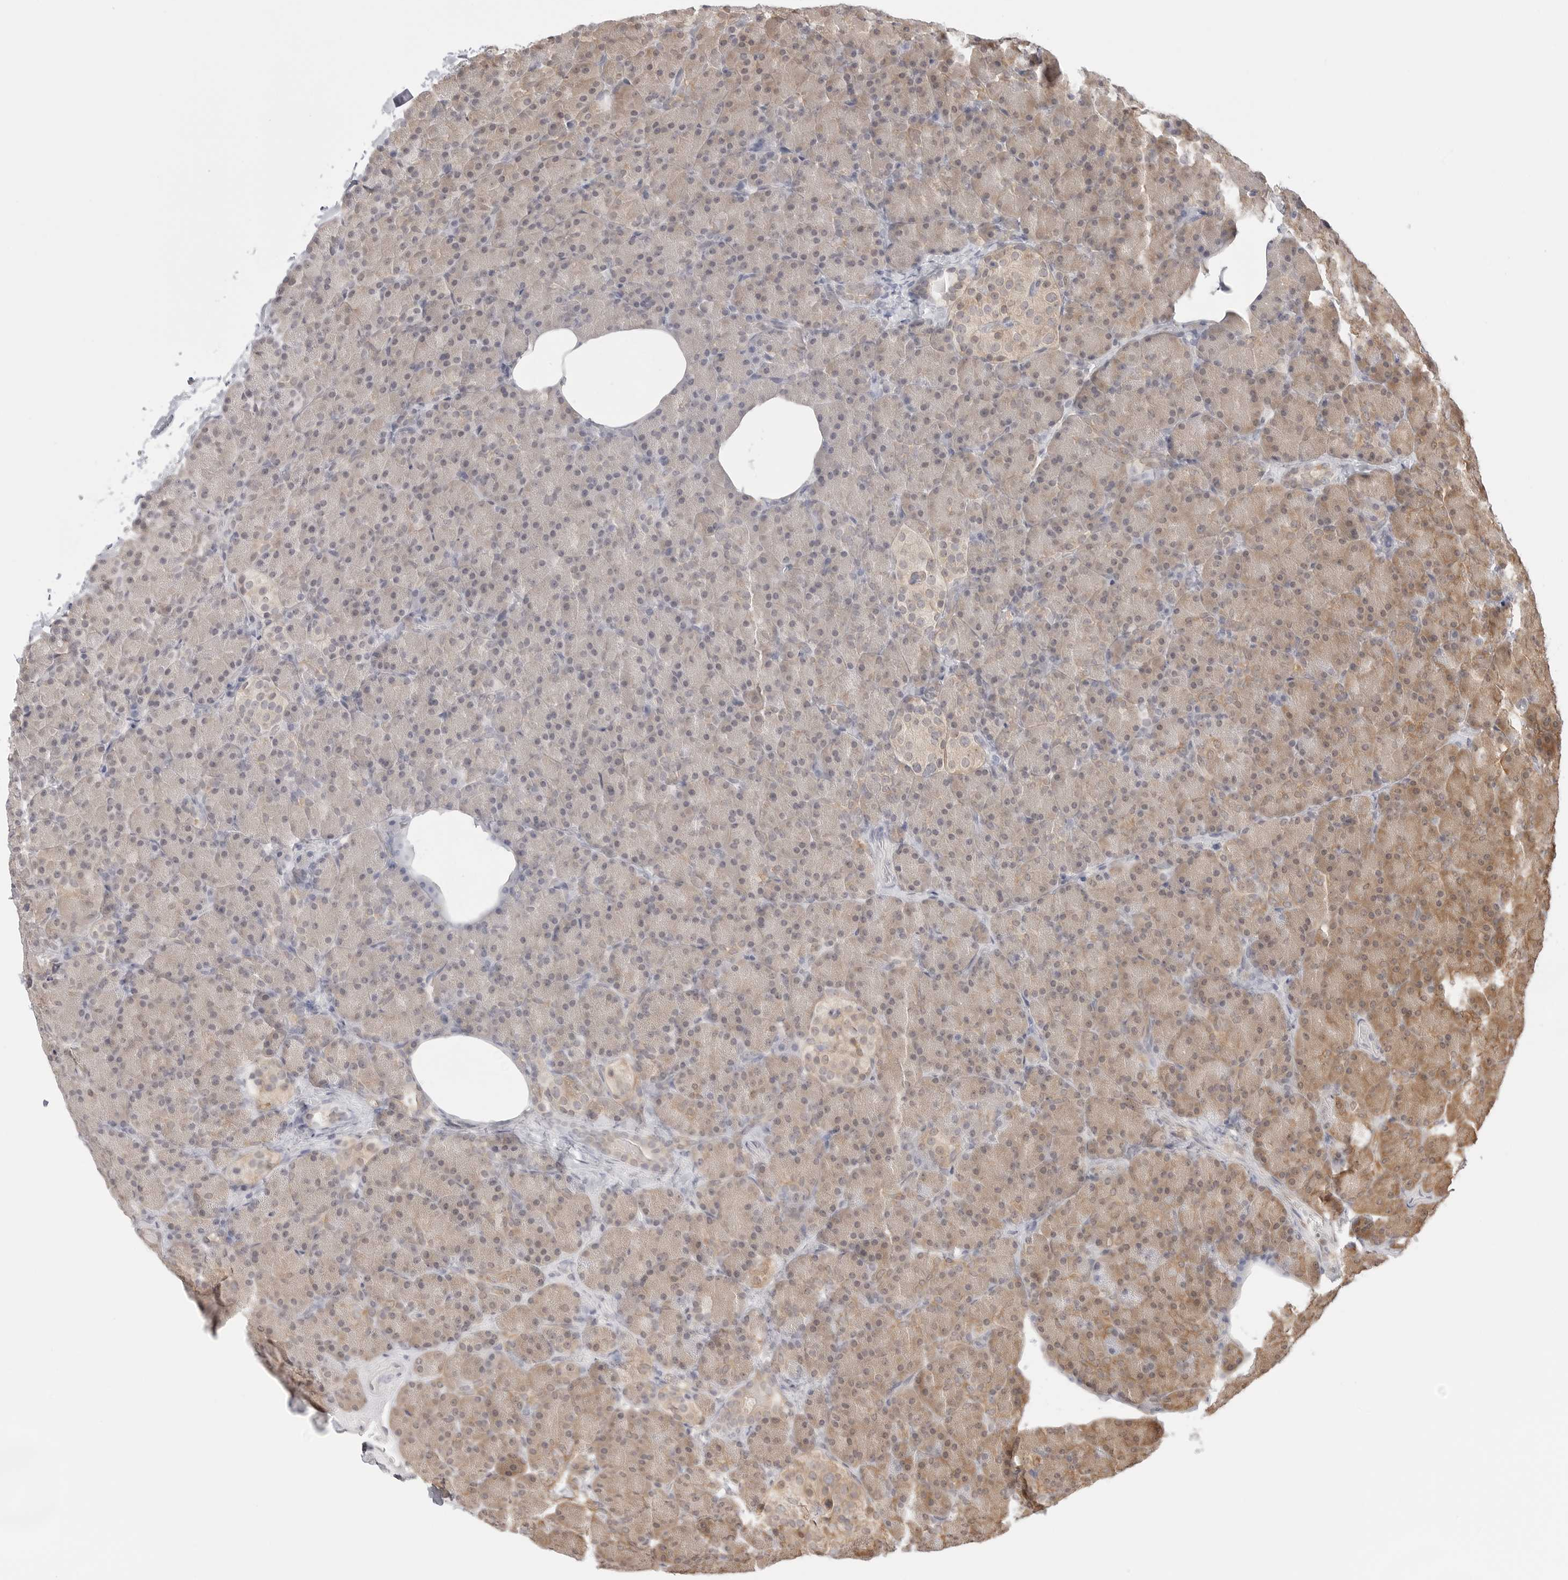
{"staining": {"intensity": "moderate", "quantity": "25%-75%", "location": "cytoplasmic/membranous"}, "tissue": "pancreas", "cell_type": "Exocrine glandular cells", "image_type": "normal", "snomed": [{"axis": "morphology", "description": "Normal tissue, NOS"}, {"axis": "topography", "description": "Pancreas"}], "caption": "Immunohistochemistry (IHC) of unremarkable pancreas exhibits medium levels of moderate cytoplasmic/membranous positivity in about 25%-75% of exocrine glandular cells. The staining is performed using DAB brown chromogen to label protein expression. The nuclei are counter-stained blue using hematoxylin.", "gene": "NUDC", "patient": {"sex": "female", "age": 43}}